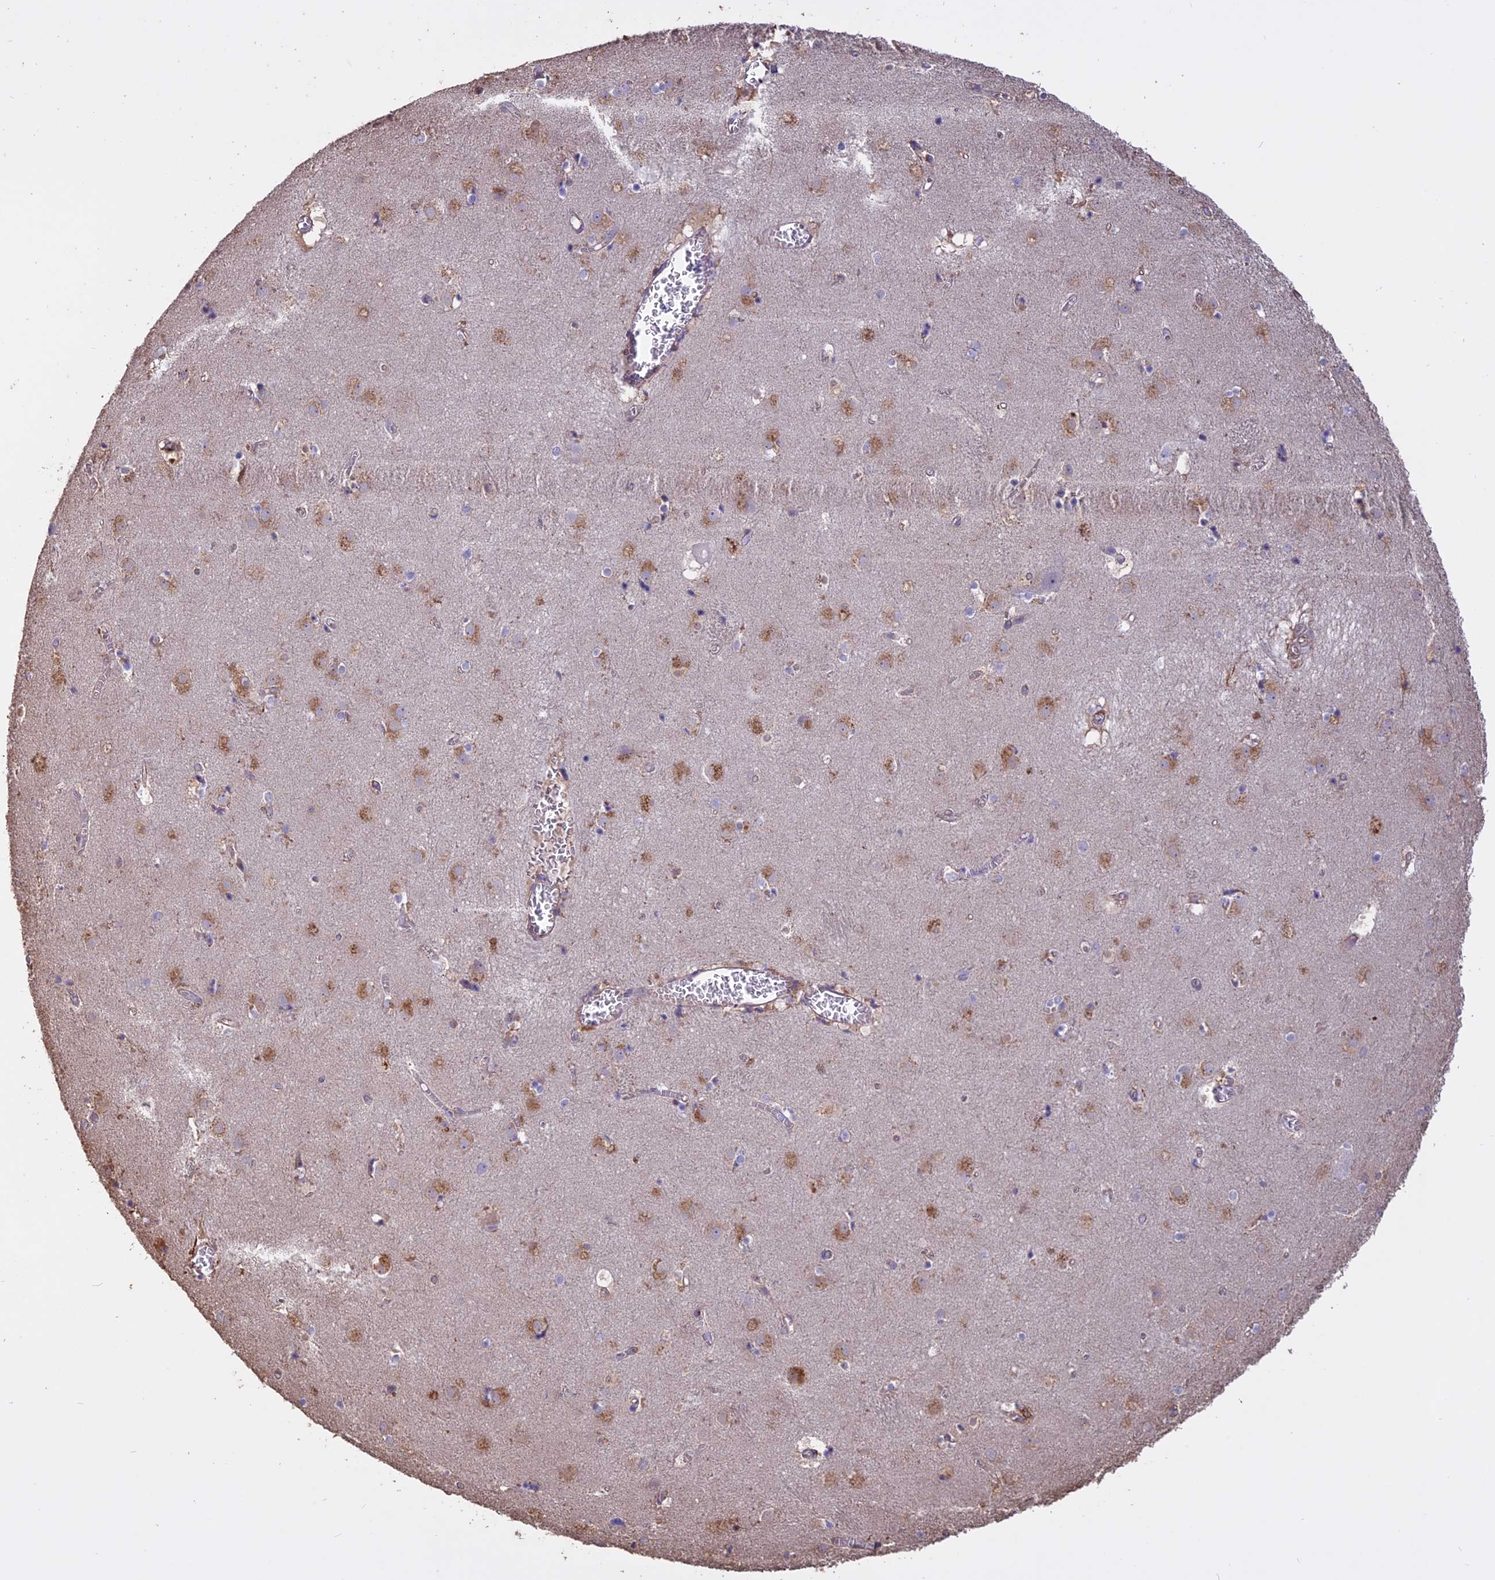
{"staining": {"intensity": "weak", "quantity": "<25%", "location": "cytoplasmic/membranous"}, "tissue": "caudate", "cell_type": "Glial cells", "image_type": "normal", "snomed": [{"axis": "morphology", "description": "Normal tissue, NOS"}, {"axis": "topography", "description": "Lateral ventricle wall"}], "caption": "Immunohistochemical staining of normal human caudate exhibits no significant staining in glial cells. (DAB (3,3'-diaminobenzidine) immunohistochemistry with hematoxylin counter stain).", "gene": "CCDC148", "patient": {"sex": "male", "age": 70}}